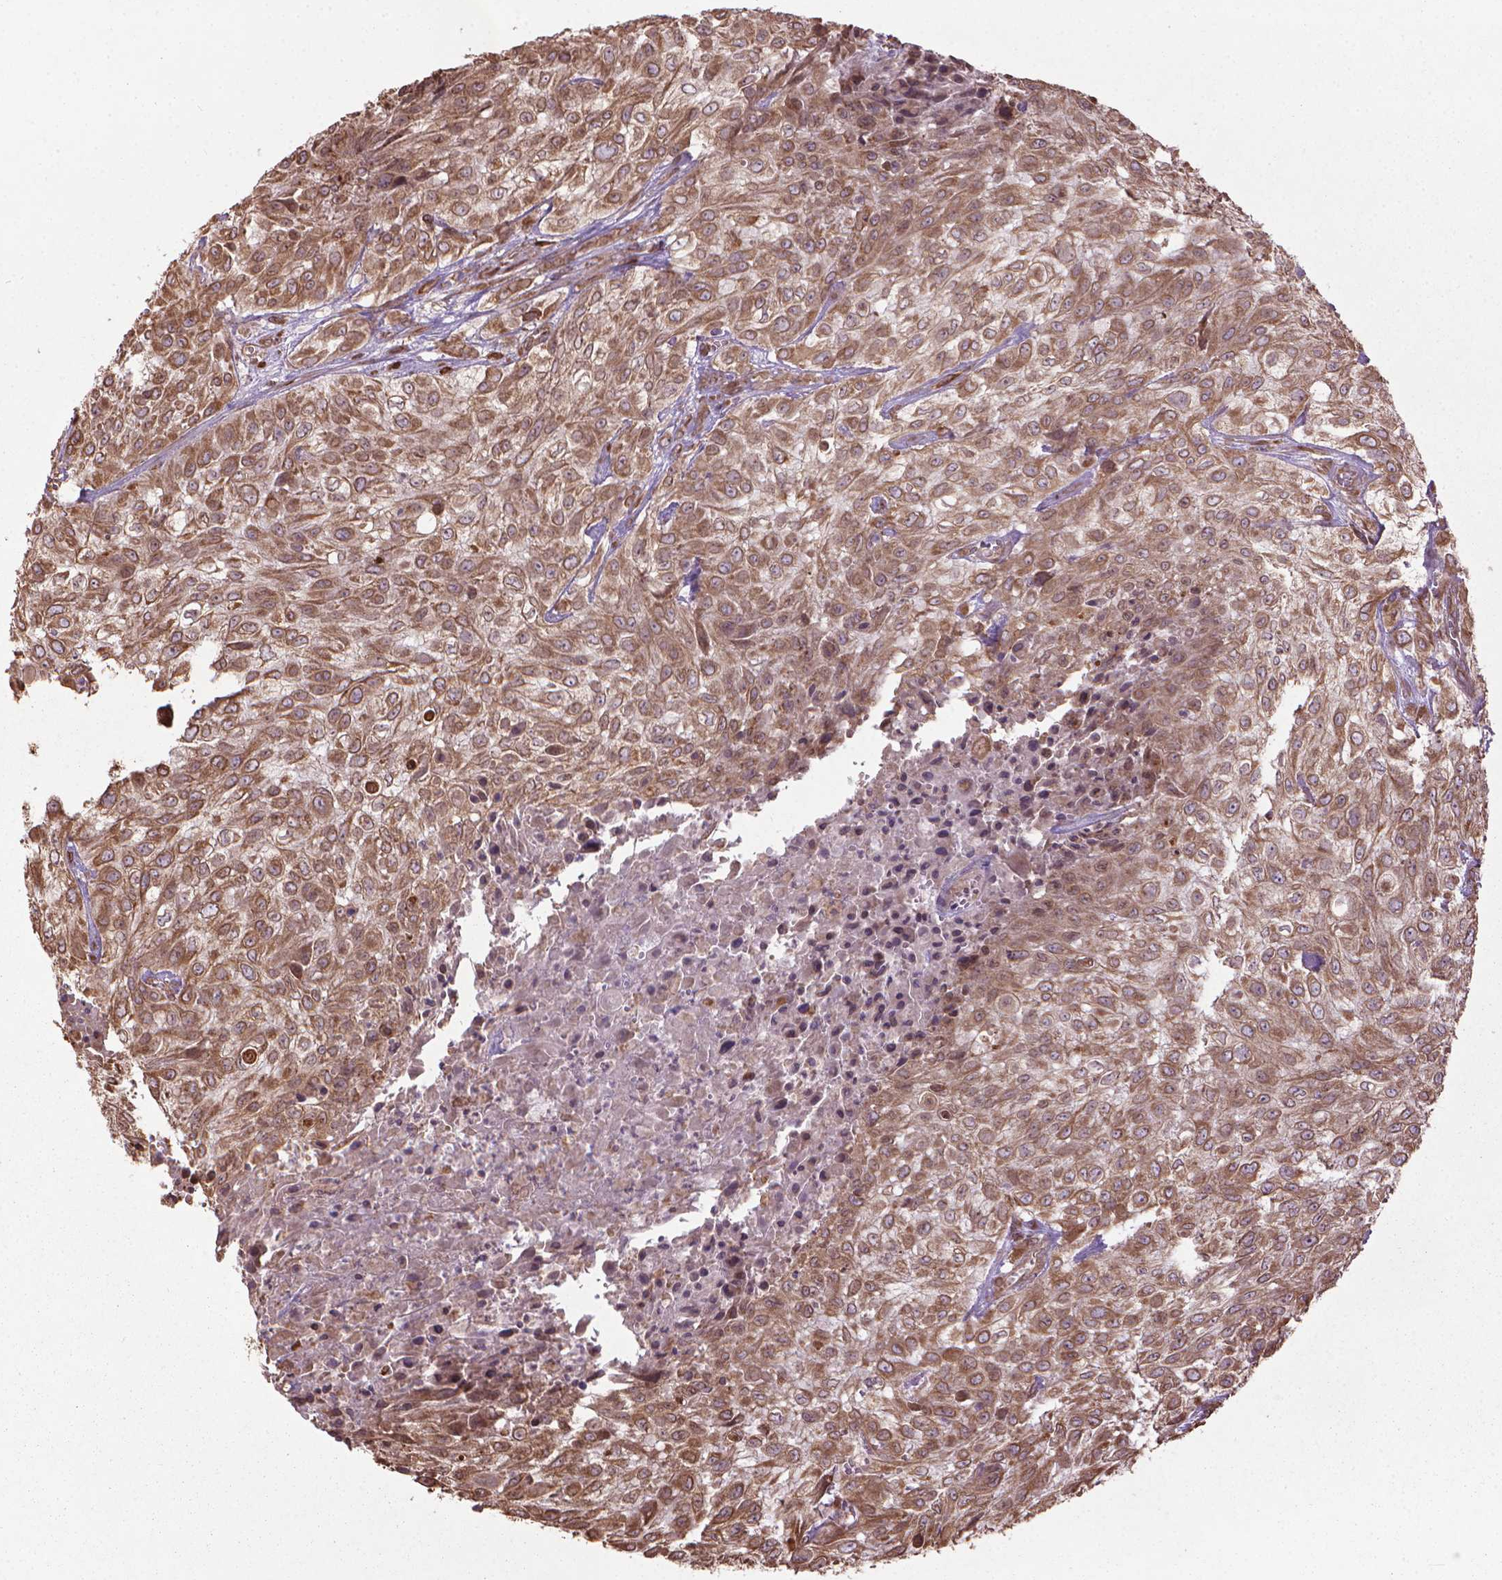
{"staining": {"intensity": "moderate", "quantity": ">75%", "location": "cytoplasmic/membranous"}, "tissue": "urothelial cancer", "cell_type": "Tumor cells", "image_type": "cancer", "snomed": [{"axis": "morphology", "description": "Urothelial carcinoma, High grade"}, {"axis": "topography", "description": "Urinary bladder"}], "caption": "An IHC photomicrograph of neoplastic tissue is shown. Protein staining in brown shows moderate cytoplasmic/membranous positivity in urothelial cancer within tumor cells. Ihc stains the protein of interest in brown and the nuclei are stained blue.", "gene": "GAS1", "patient": {"sex": "male", "age": 57}}